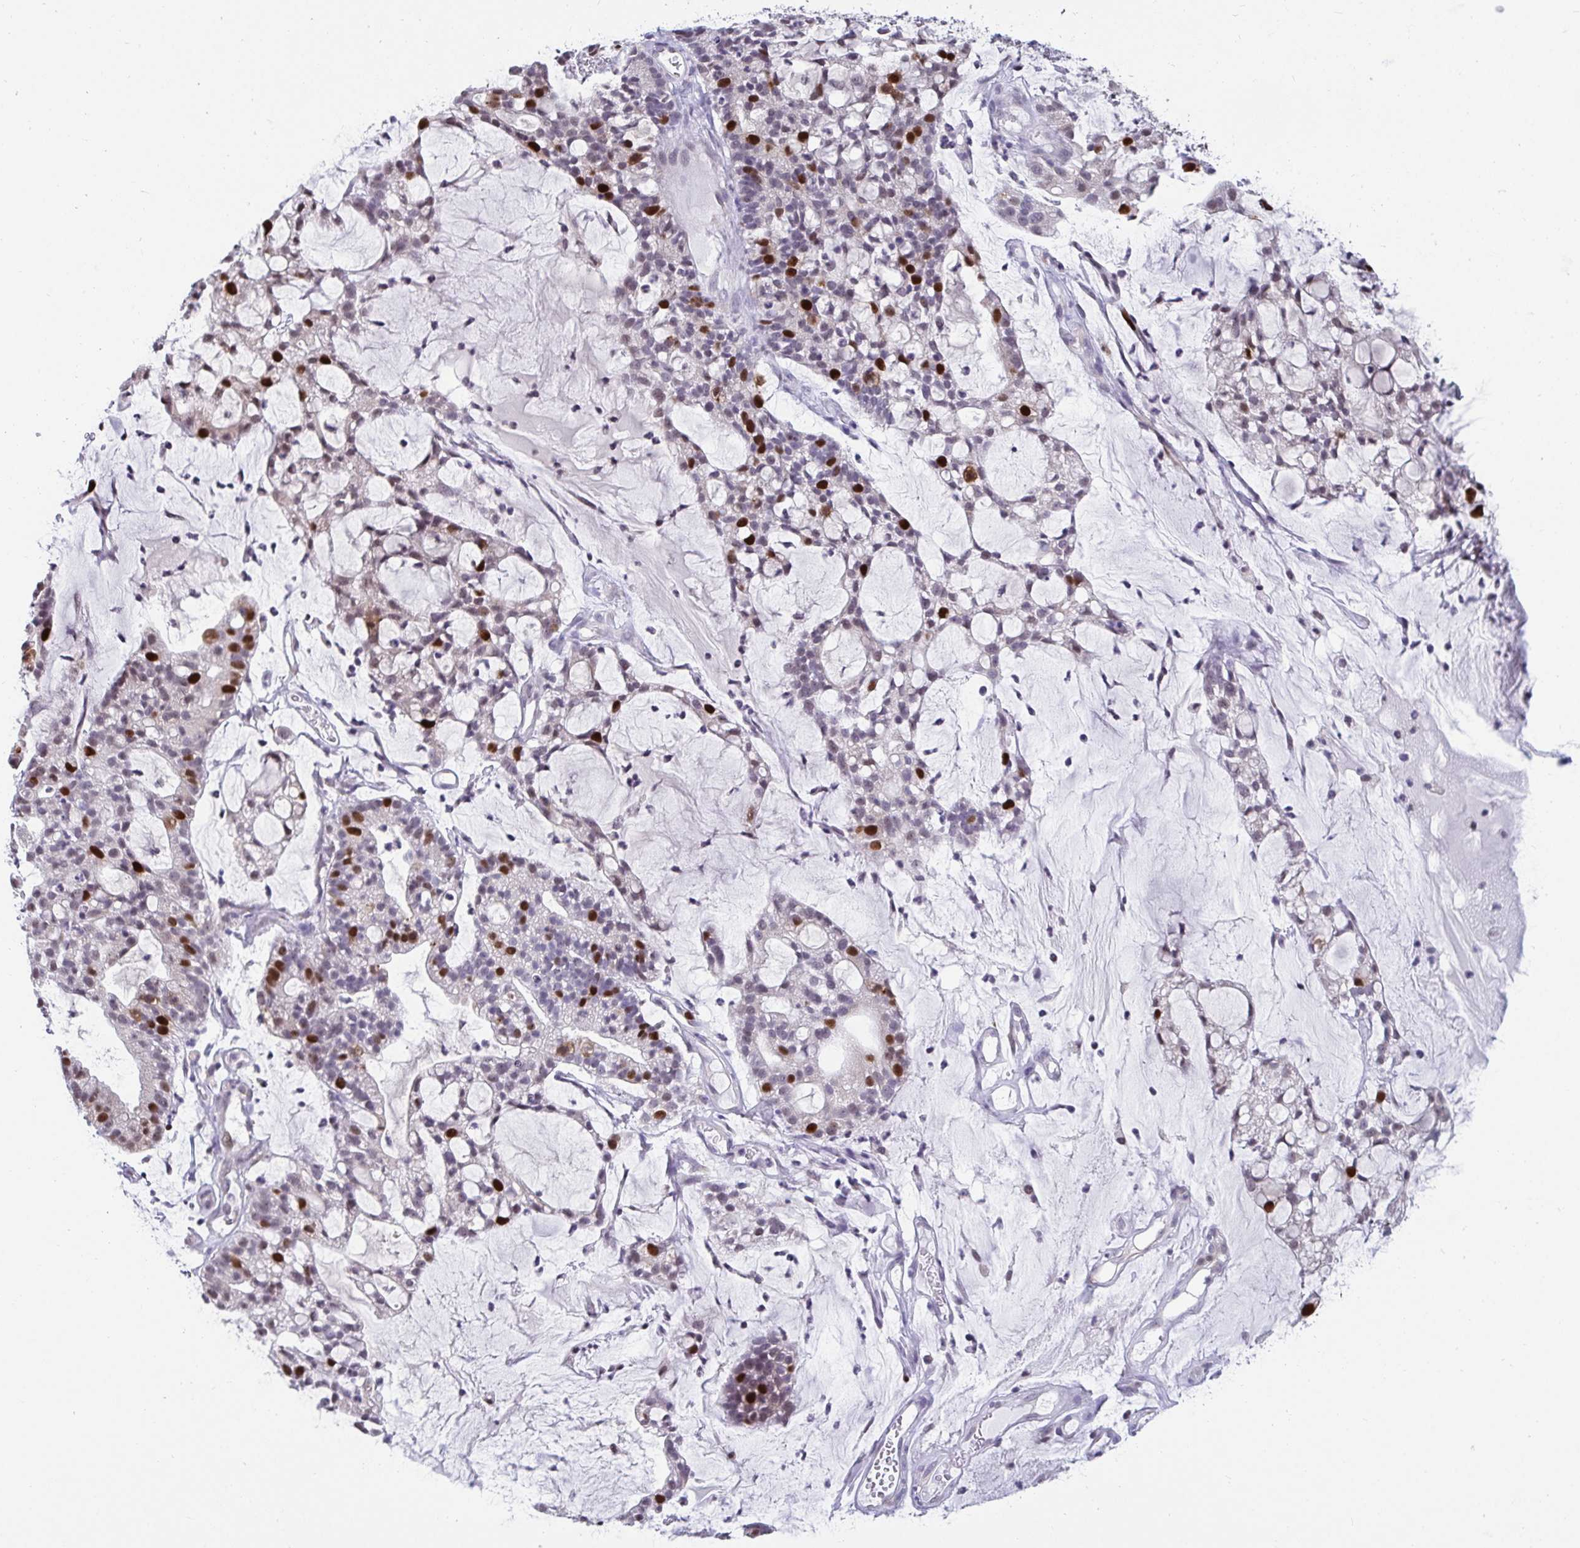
{"staining": {"intensity": "strong", "quantity": "25%-75%", "location": "nuclear"}, "tissue": "cervical cancer", "cell_type": "Tumor cells", "image_type": "cancer", "snomed": [{"axis": "morphology", "description": "Adenocarcinoma, NOS"}, {"axis": "topography", "description": "Cervix"}], "caption": "Adenocarcinoma (cervical) stained with immunohistochemistry shows strong nuclear expression in approximately 25%-75% of tumor cells.", "gene": "ANLN", "patient": {"sex": "female", "age": 41}}